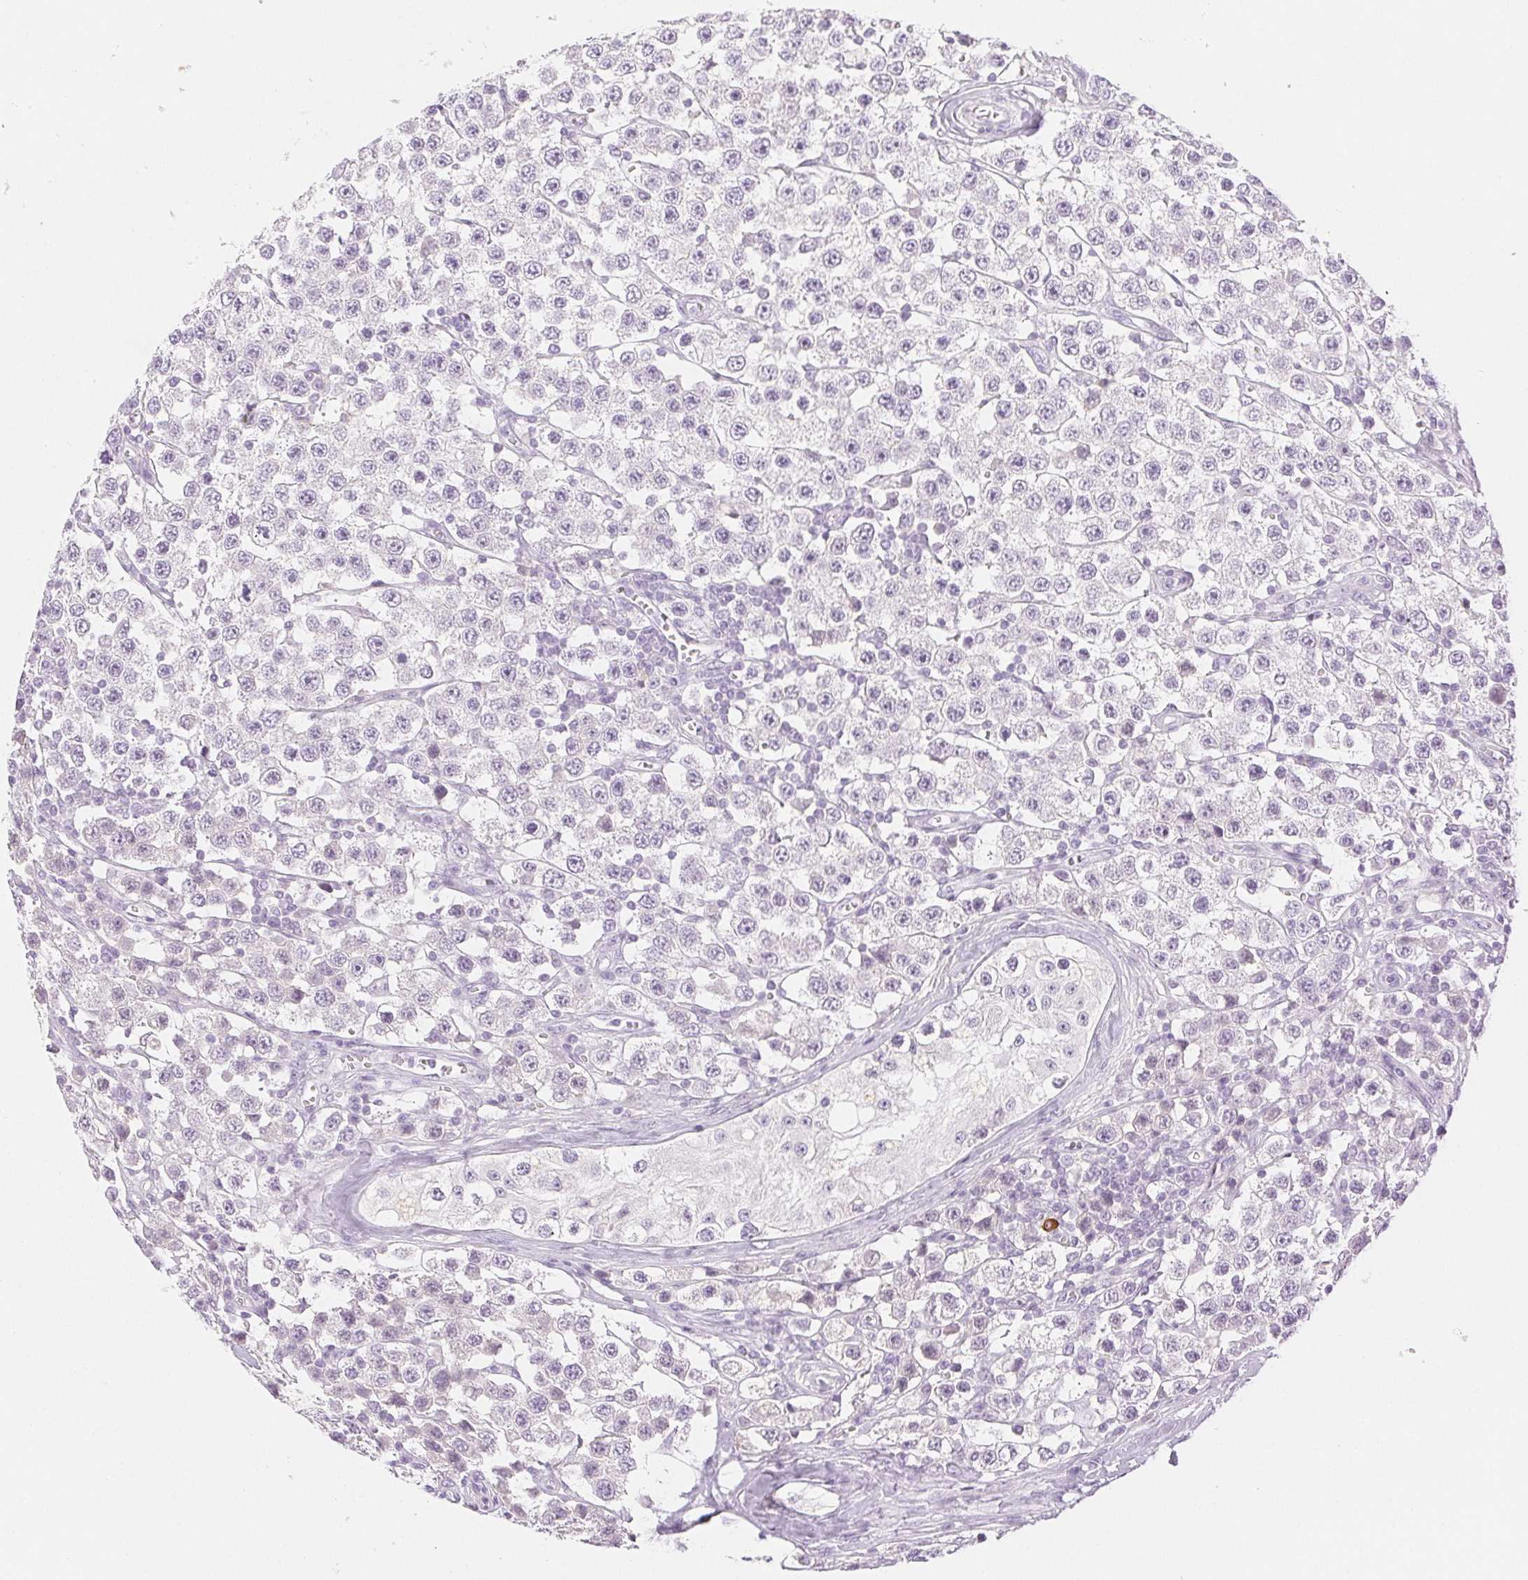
{"staining": {"intensity": "negative", "quantity": "none", "location": "none"}, "tissue": "testis cancer", "cell_type": "Tumor cells", "image_type": "cancer", "snomed": [{"axis": "morphology", "description": "Seminoma, NOS"}, {"axis": "topography", "description": "Testis"}], "caption": "This is a photomicrograph of immunohistochemistry (IHC) staining of testis cancer (seminoma), which shows no expression in tumor cells. The staining was performed using DAB to visualize the protein expression in brown, while the nuclei were stained in blue with hematoxylin (Magnification: 20x).", "gene": "SPACA4", "patient": {"sex": "male", "age": 34}}